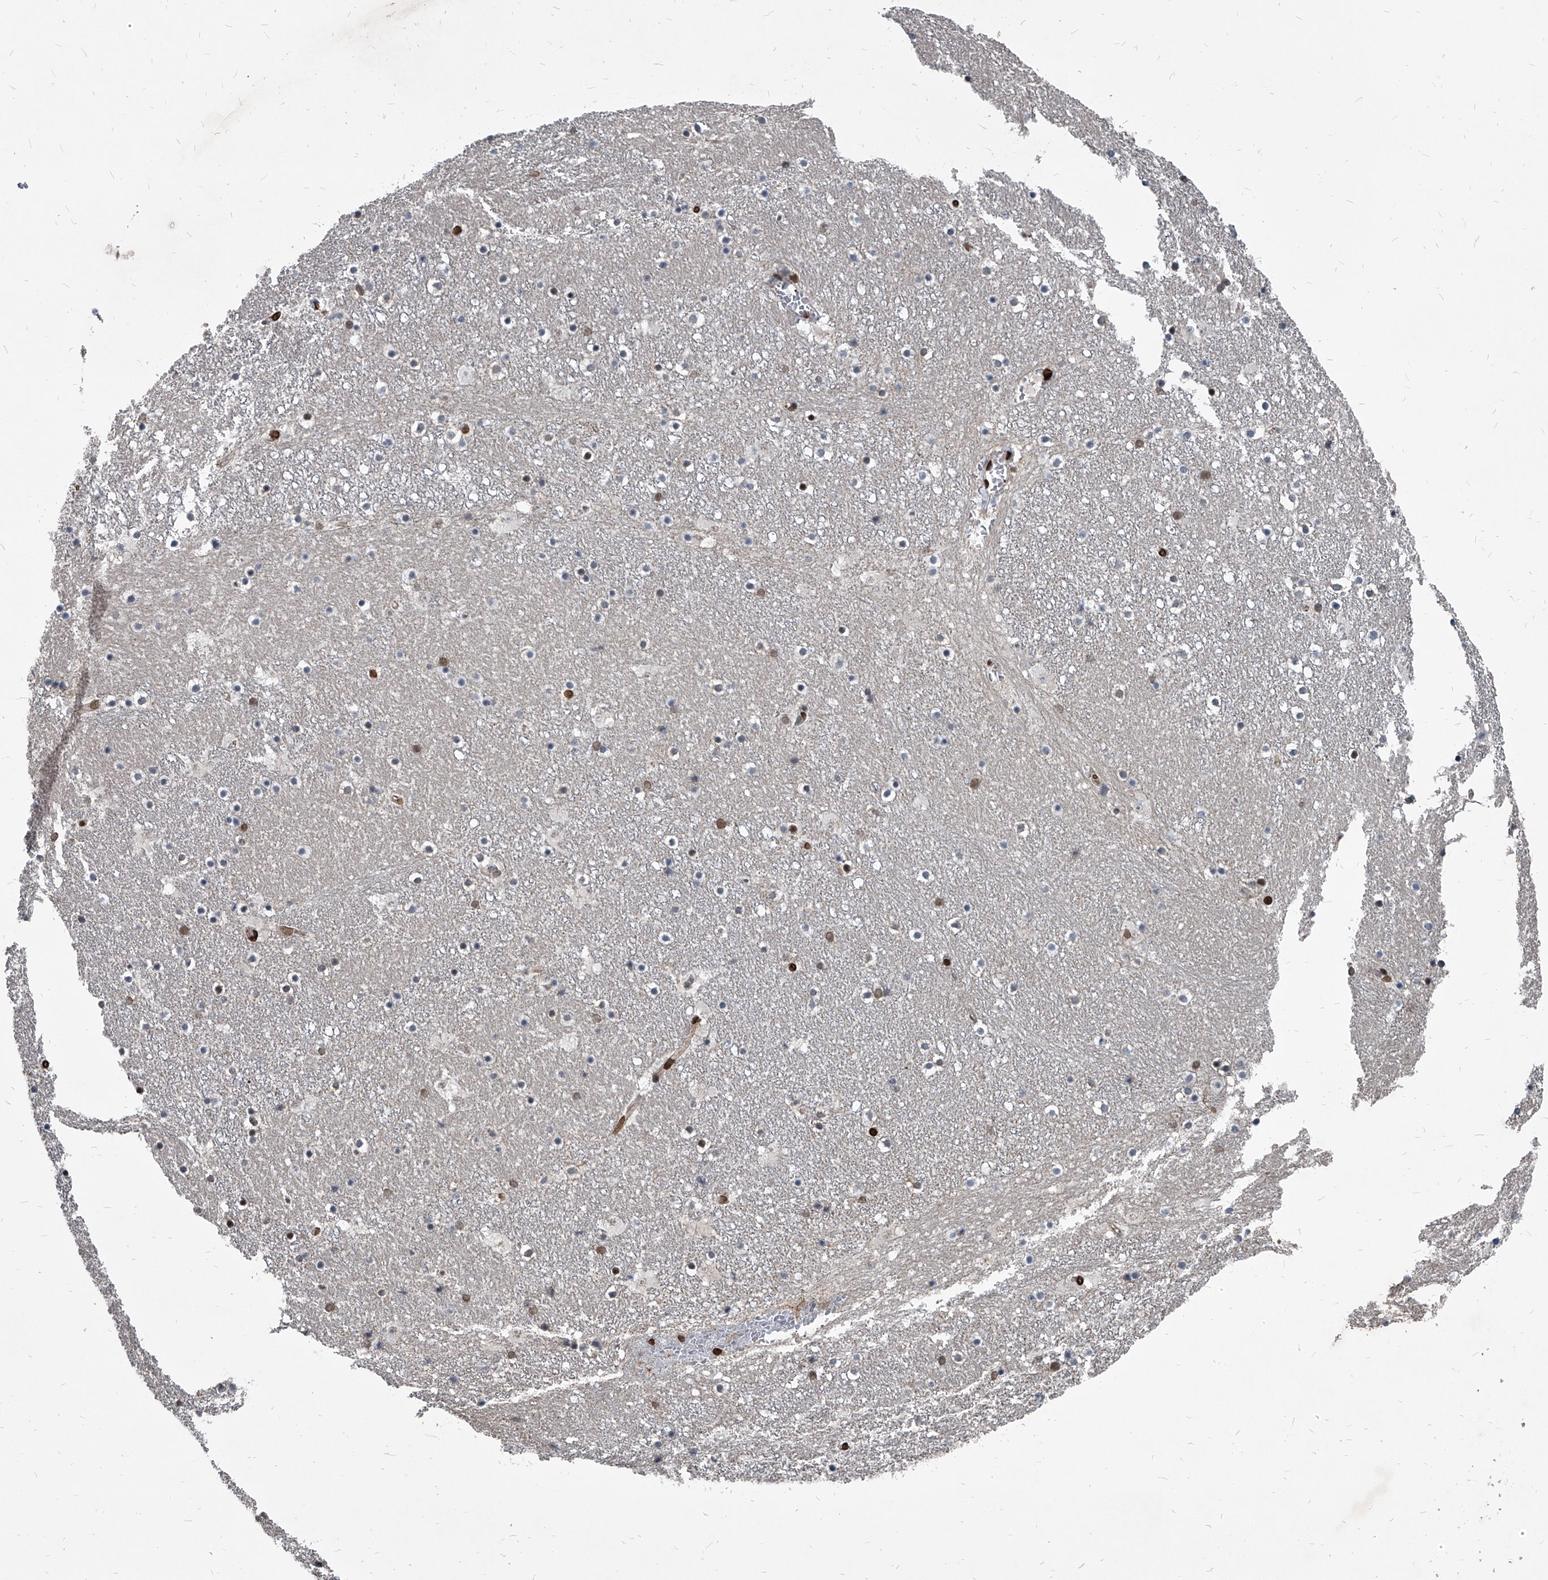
{"staining": {"intensity": "moderate", "quantity": "<25%", "location": "nuclear"}, "tissue": "caudate", "cell_type": "Glial cells", "image_type": "normal", "snomed": [{"axis": "morphology", "description": "Normal tissue, NOS"}, {"axis": "topography", "description": "Lateral ventricle wall"}], "caption": "This is a photomicrograph of immunohistochemistry staining of unremarkable caudate, which shows moderate positivity in the nuclear of glial cells.", "gene": "PHF20", "patient": {"sex": "male", "age": 45}}